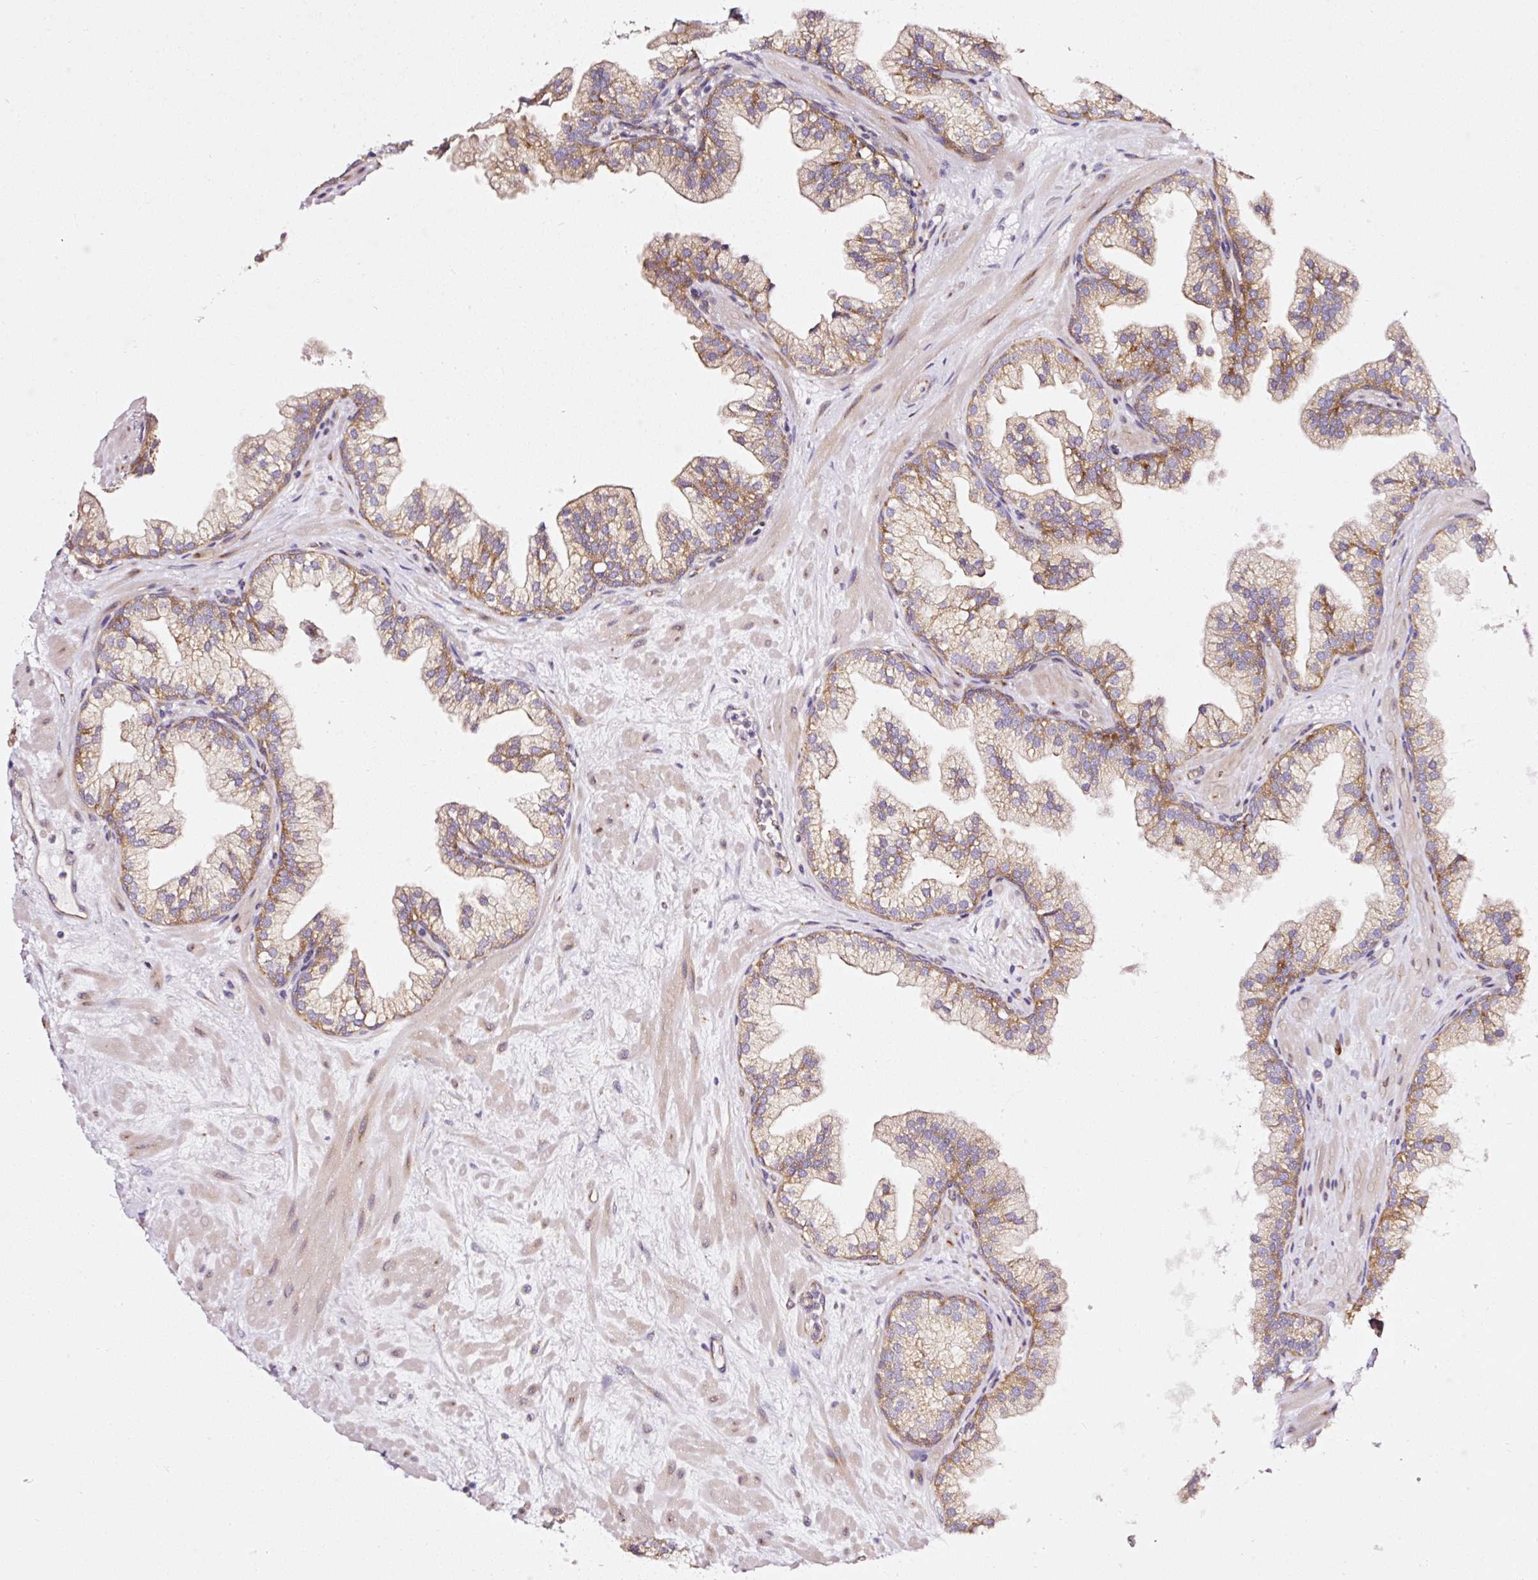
{"staining": {"intensity": "weak", "quantity": ">75%", "location": "cytoplasmic/membranous"}, "tissue": "prostate", "cell_type": "Glandular cells", "image_type": "normal", "snomed": [{"axis": "morphology", "description": "Normal tissue, NOS"}, {"axis": "topography", "description": "Prostate"}, {"axis": "topography", "description": "Peripheral nerve tissue"}], "caption": "Prostate stained with DAB immunohistochemistry (IHC) demonstrates low levels of weak cytoplasmic/membranous expression in approximately >75% of glandular cells.", "gene": "RPL10A", "patient": {"sex": "male", "age": 61}}